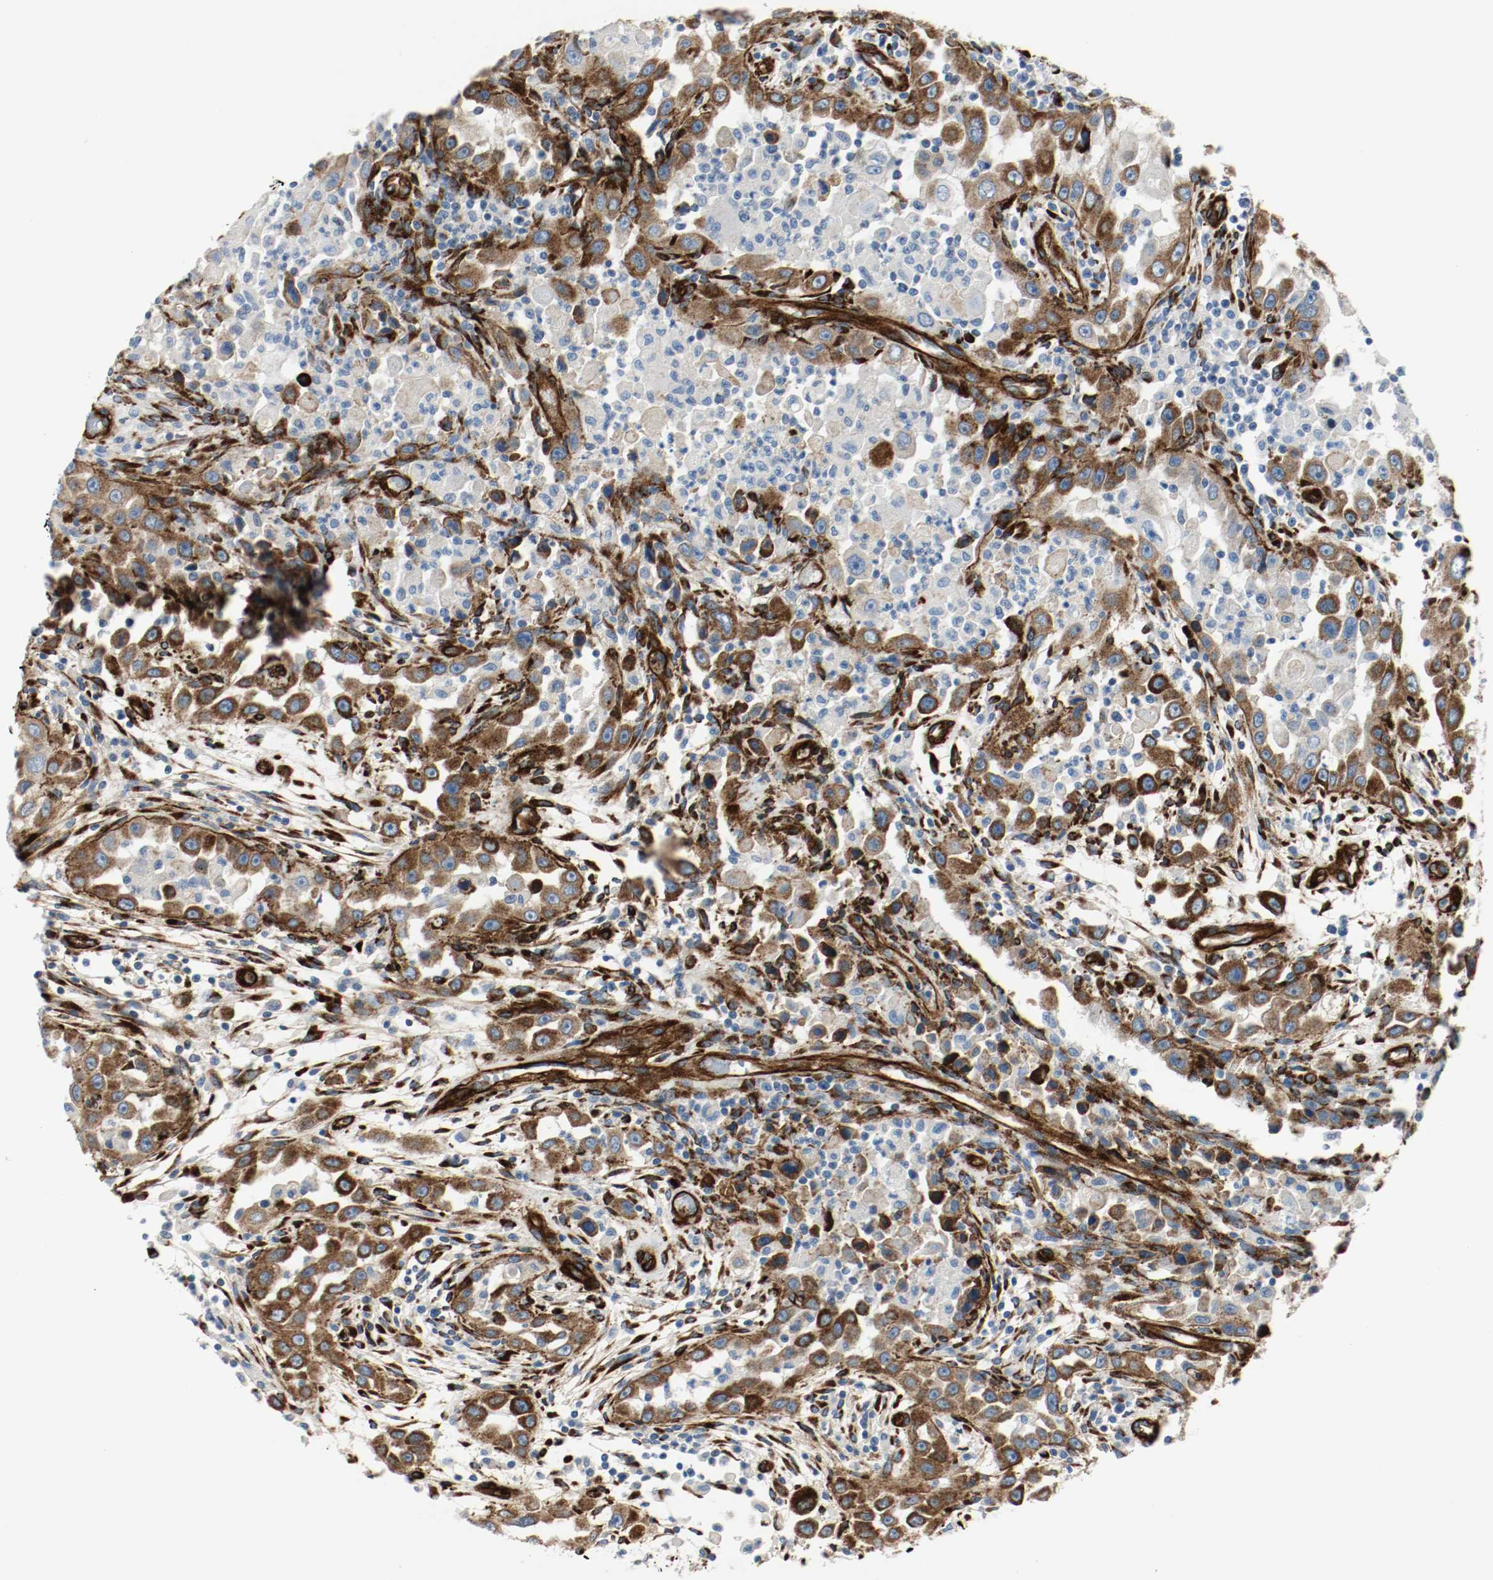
{"staining": {"intensity": "strong", "quantity": ">75%", "location": "cytoplasmic/membranous"}, "tissue": "head and neck cancer", "cell_type": "Tumor cells", "image_type": "cancer", "snomed": [{"axis": "morphology", "description": "Carcinoma, NOS"}, {"axis": "topography", "description": "Head-Neck"}], "caption": "This photomicrograph displays immunohistochemistry (IHC) staining of human head and neck cancer (carcinoma), with high strong cytoplasmic/membranous staining in about >75% of tumor cells.", "gene": "LAMB1", "patient": {"sex": "male", "age": 87}}